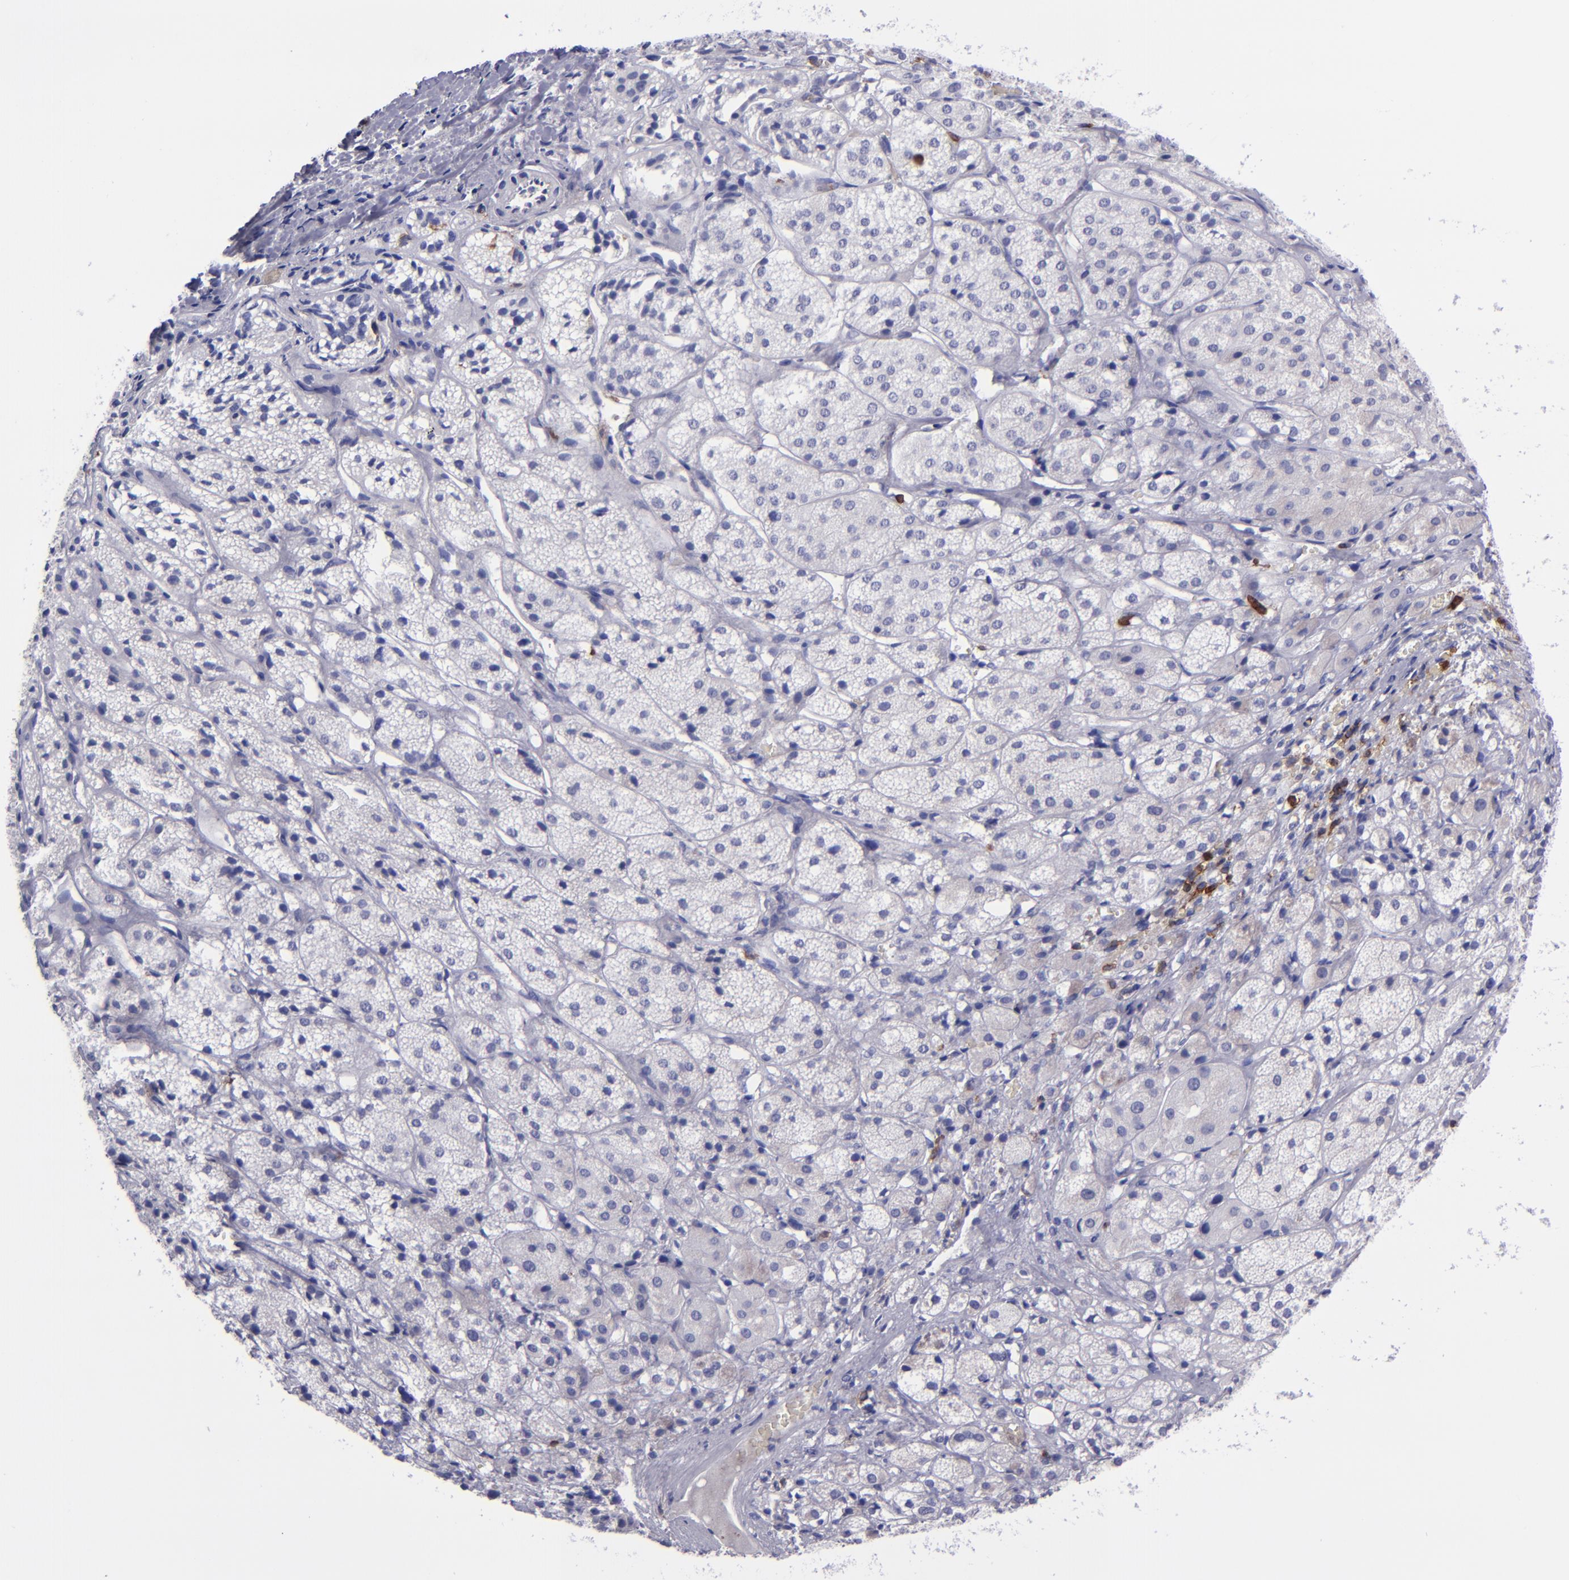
{"staining": {"intensity": "negative", "quantity": "none", "location": "none"}, "tissue": "adrenal gland", "cell_type": "Glandular cells", "image_type": "normal", "snomed": [{"axis": "morphology", "description": "Normal tissue, NOS"}, {"axis": "topography", "description": "Adrenal gland"}], "caption": "This is a micrograph of immunohistochemistry staining of benign adrenal gland, which shows no positivity in glandular cells. (Stains: DAB (3,3'-diaminobenzidine) immunohistochemistry (IHC) with hematoxylin counter stain, Microscopy: brightfield microscopy at high magnification).", "gene": "ICAM3", "patient": {"sex": "female", "age": 71}}